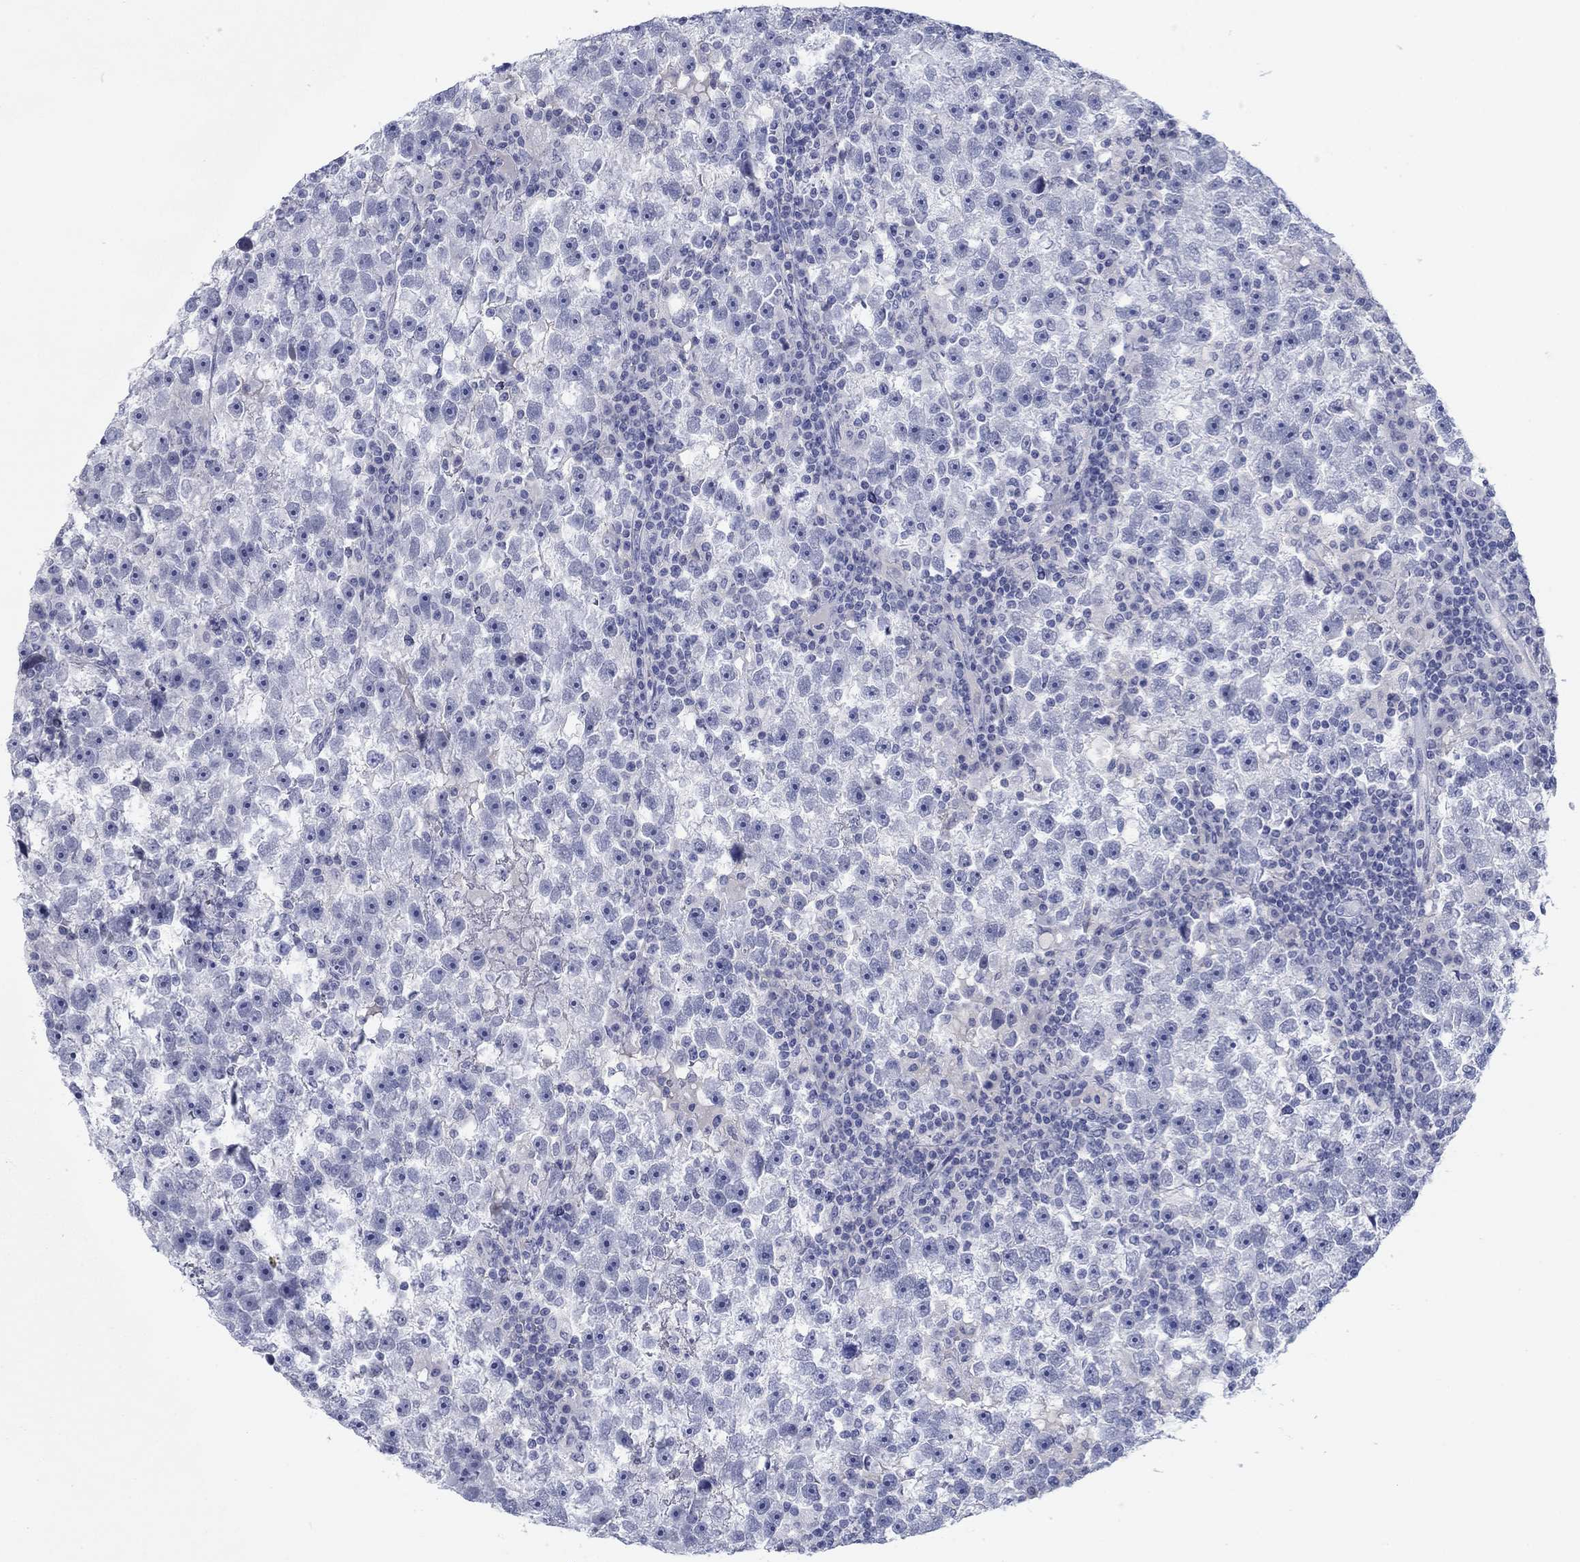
{"staining": {"intensity": "negative", "quantity": "none", "location": "none"}, "tissue": "testis cancer", "cell_type": "Tumor cells", "image_type": "cancer", "snomed": [{"axis": "morphology", "description": "Seminoma, NOS"}, {"axis": "topography", "description": "Testis"}], "caption": "Histopathology image shows no significant protein staining in tumor cells of testis cancer (seminoma). Brightfield microscopy of IHC stained with DAB (brown) and hematoxylin (blue), captured at high magnification.", "gene": "PDYN", "patient": {"sex": "male", "age": 47}}